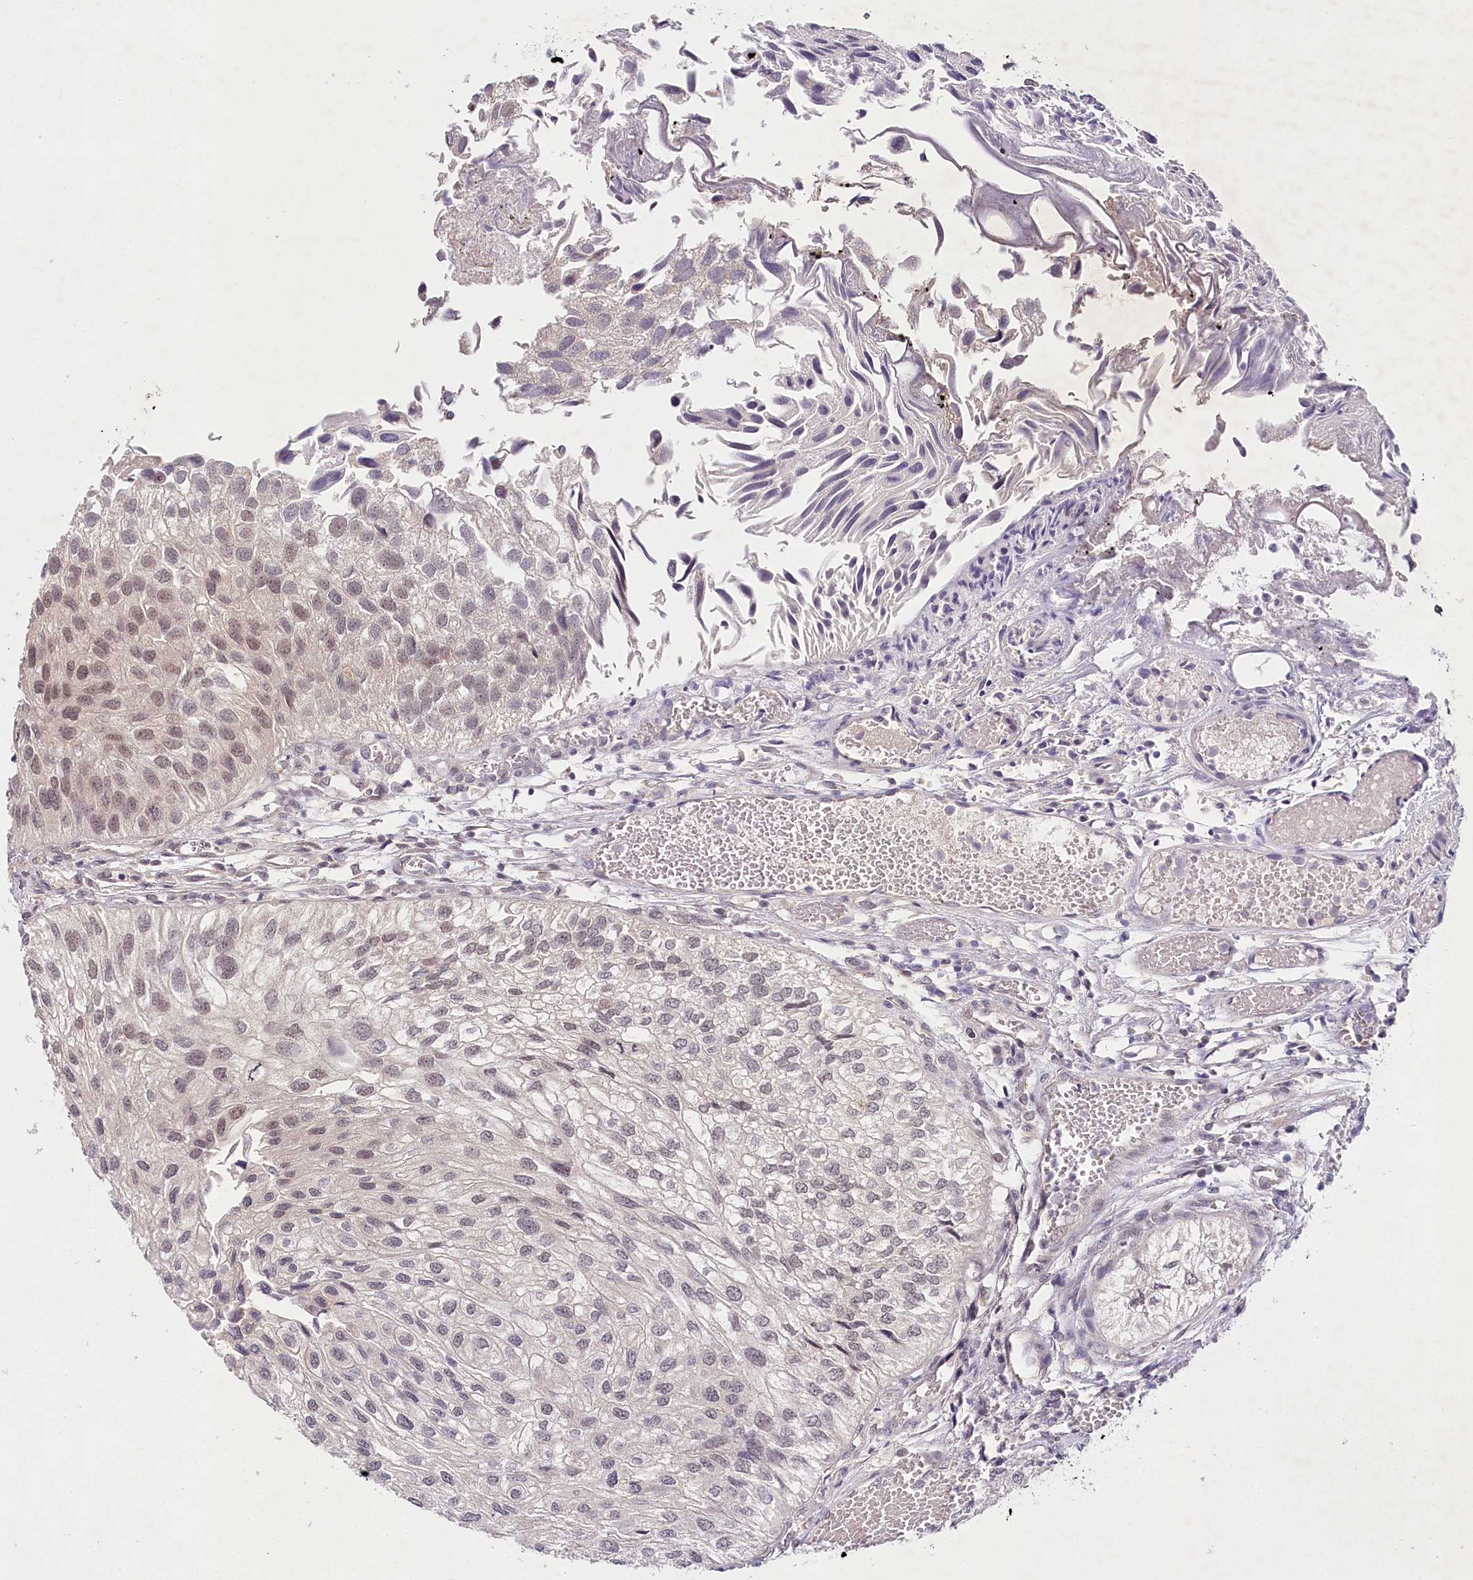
{"staining": {"intensity": "weak", "quantity": "<25%", "location": "nuclear"}, "tissue": "urothelial cancer", "cell_type": "Tumor cells", "image_type": "cancer", "snomed": [{"axis": "morphology", "description": "Urothelial carcinoma, Low grade"}, {"axis": "topography", "description": "Urinary bladder"}], "caption": "DAB immunohistochemical staining of urothelial carcinoma (low-grade) exhibits no significant positivity in tumor cells. (DAB immunohistochemistry (IHC) with hematoxylin counter stain).", "gene": "AMTN", "patient": {"sex": "female", "age": 89}}